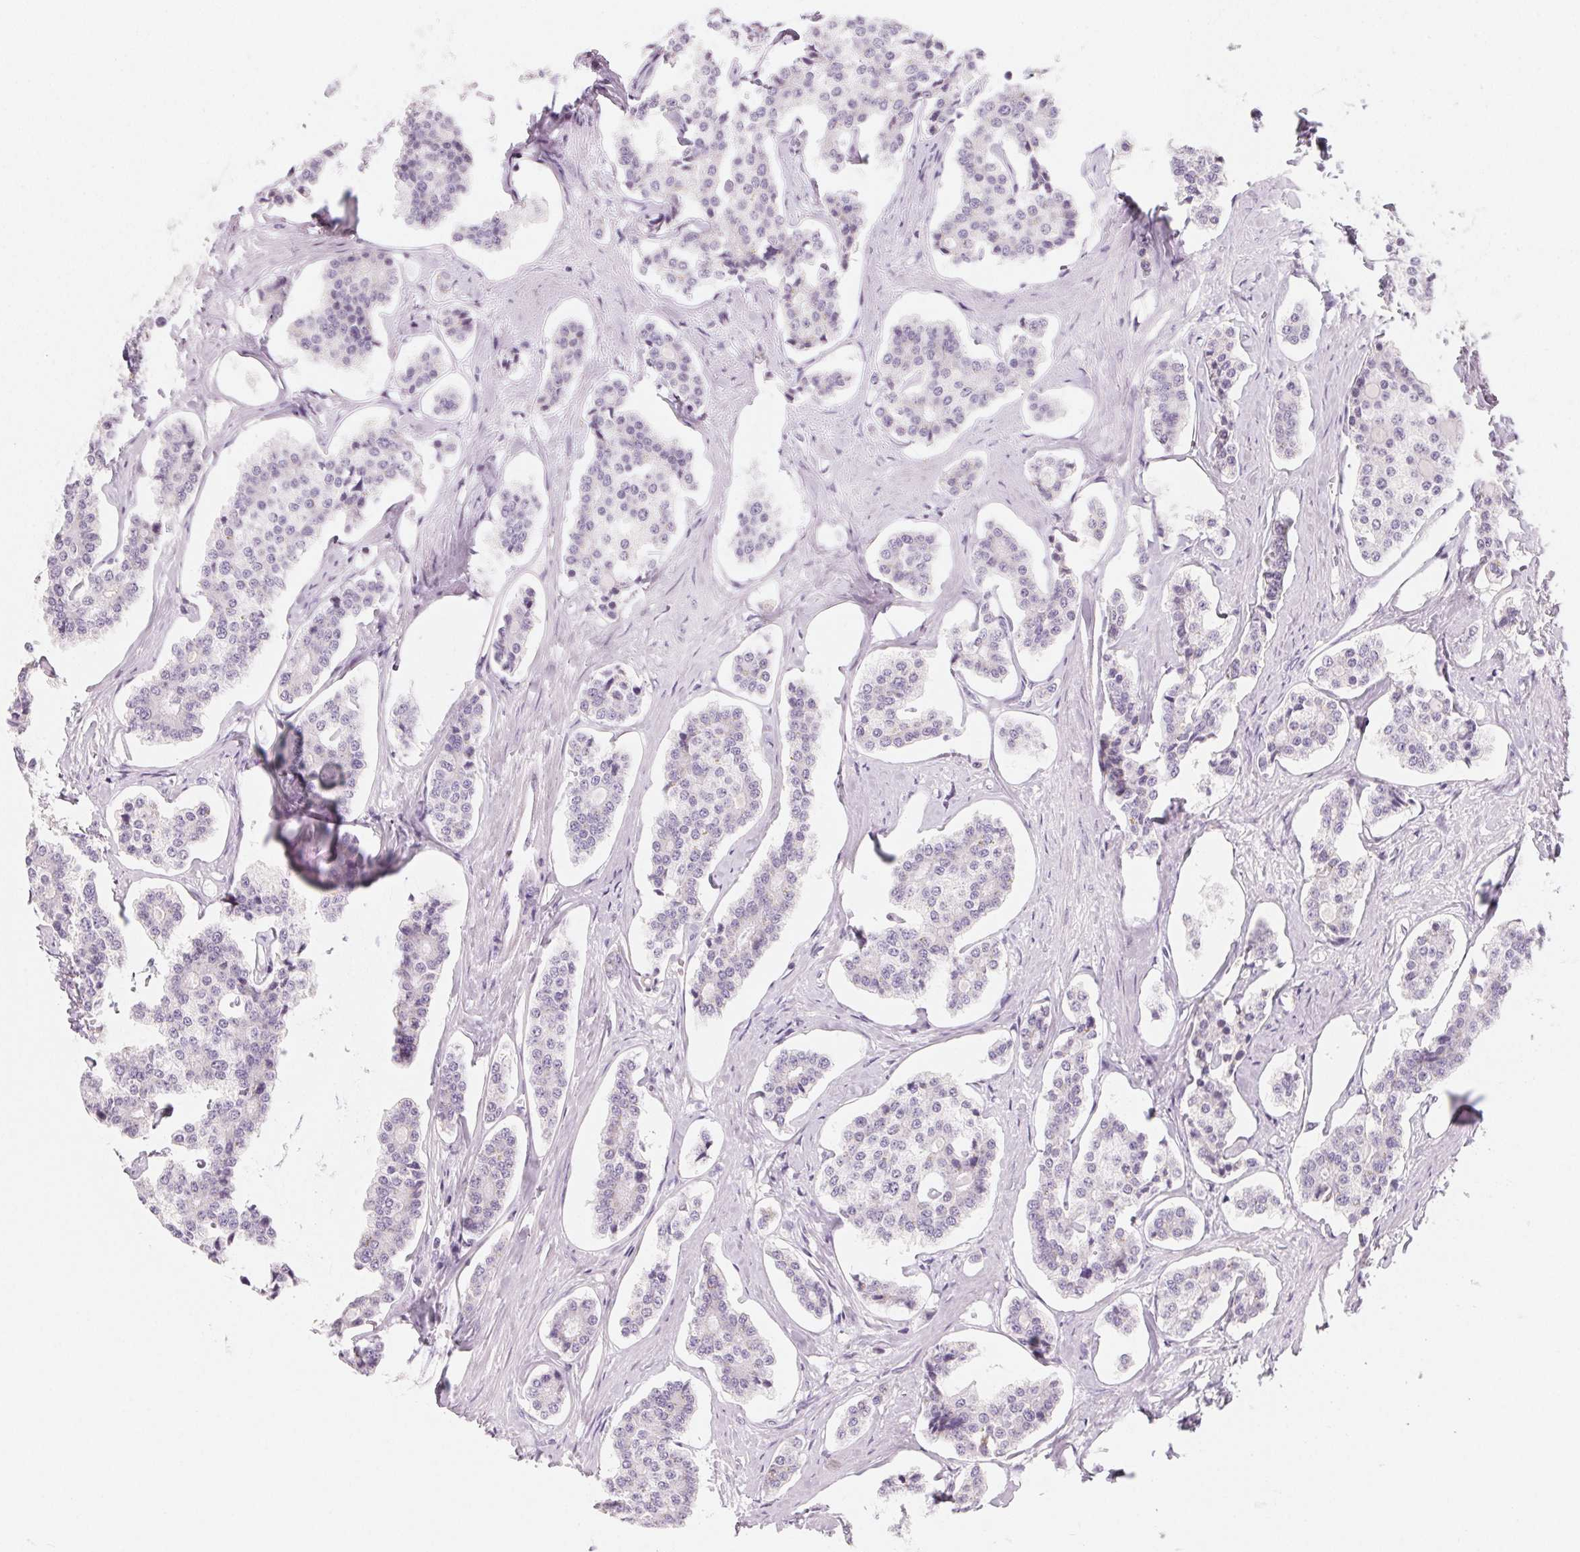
{"staining": {"intensity": "negative", "quantity": "none", "location": "none"}, "tissue": "carcinoid", "cell_type": "Tumor cells", "image_type": "cancer", "snomed": [{"axis": "morphology", "description": "Carcinoid, malignant, NOS"}, {"axis": "topography", "description": "Small intestine"}], "caption": "Photomicrograph shows no protein expression in tumor cells of malignant carcinoid tissue.", "gene": "SH3GL2", "patient": {"sex": "female", "age": 65}}